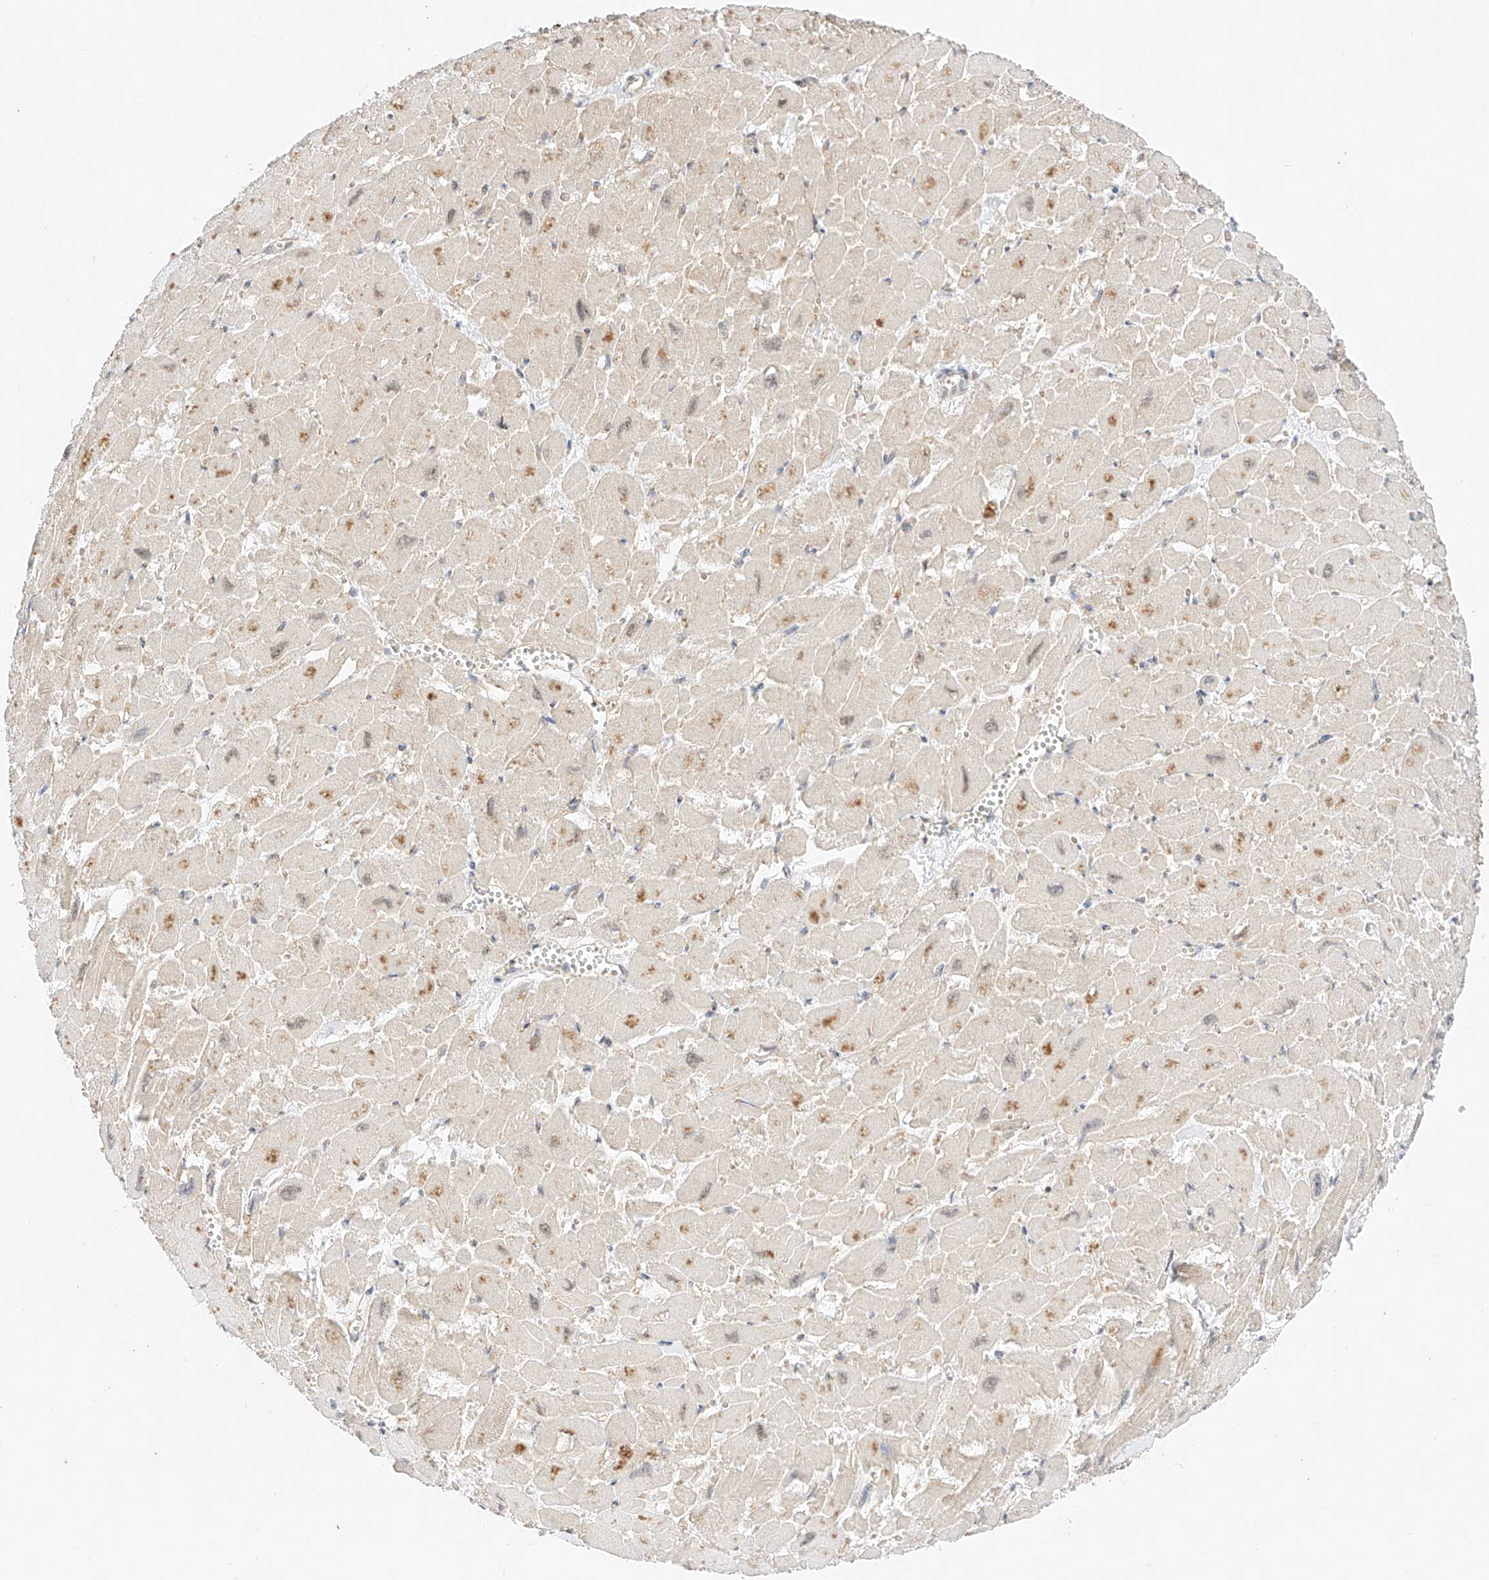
{"staining": {"intensity": "negative", "quantity": "none", "location": "none"}, "tissue": "heart muscle", "cell_type": "Cardiomyocytes", "image_type": "normal", "snomed": [{"axis": "morphology", "description": "Normal tissue, NOS"}, {"axis": "topography", "description": "Heart"}], "caption": "Protein analysis of normal heart muscle exhibits no significant staining in cardiomyocytes.", "gene": "IL22RA2", "patient": {"sex": "male", "age": 54}}